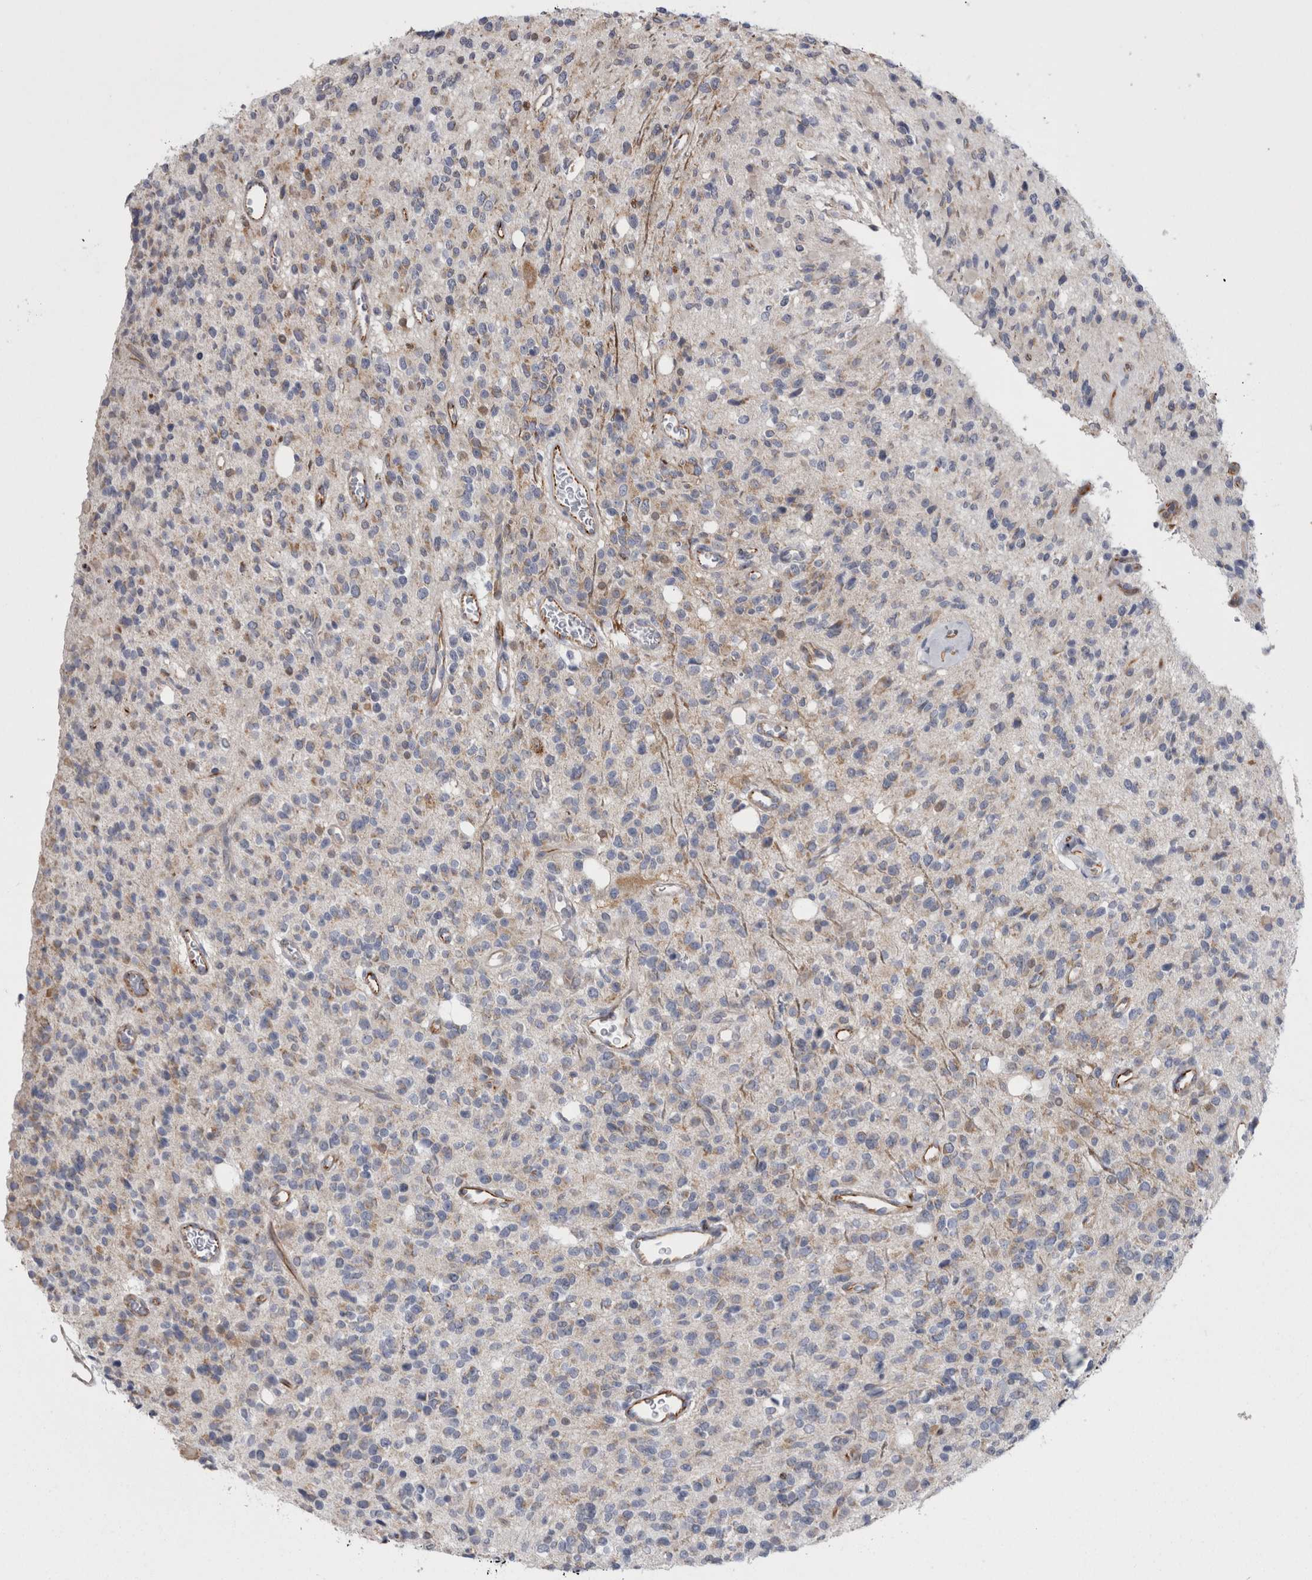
{"staining": {"intensity": "negative", "quantity": "none", "location": "none"}, "tissue": "glioma", "cell_type": "Tumor cells", "image_type": "cancer", "snomed": [{"axis": "morphology", "description": "Glioma, malignant, High grade"}, {"axis": "topography", "description": "Brain"}], "caption": "A micrograph of human glioma is negative for staining in tumor cells. (DAB IHC visualized using brightfield microscopy, high magnification).", "gene": "ACOT7", "patient": {"sex": "male", "age": 34}}